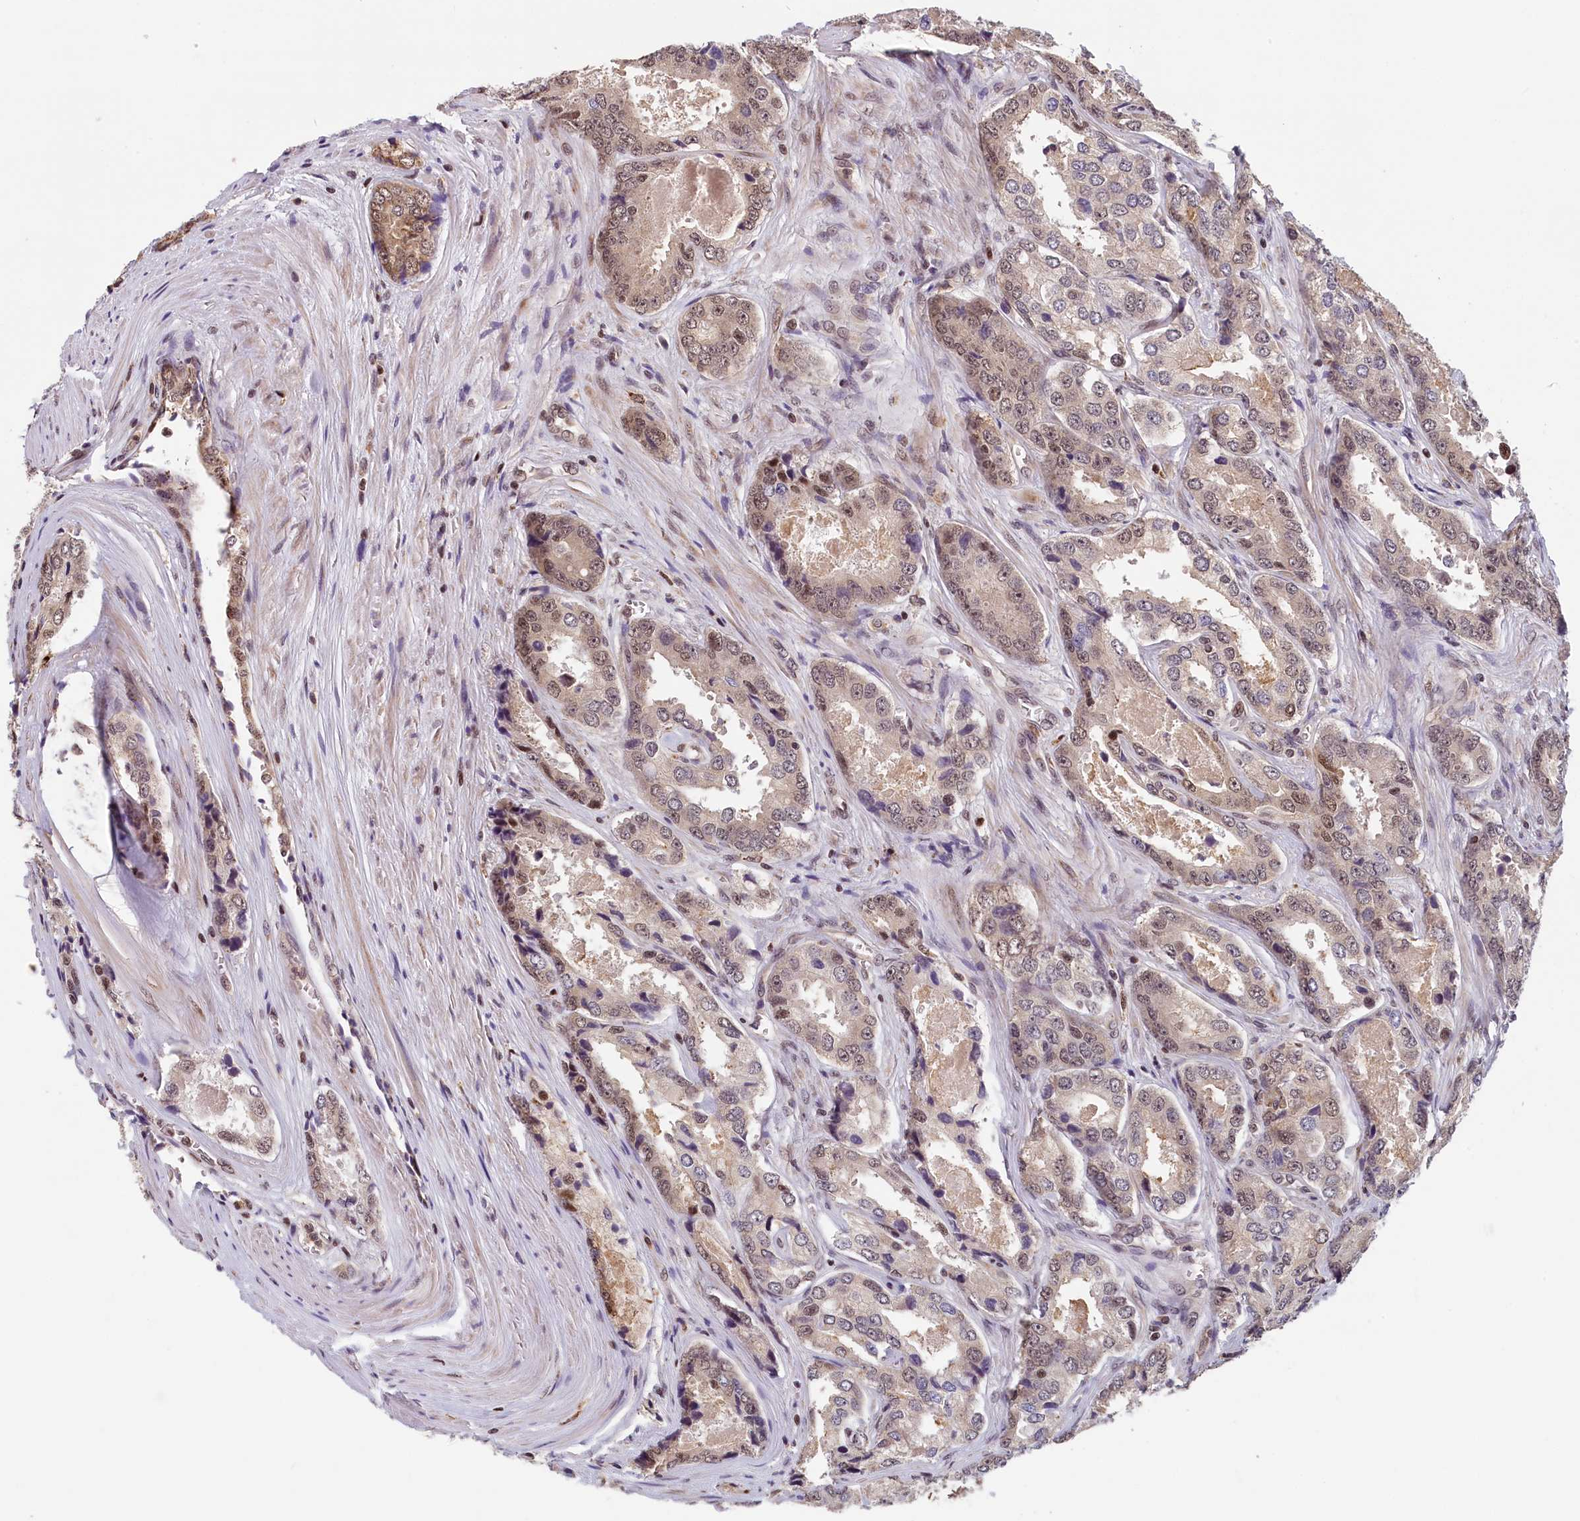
{"staining": {"intensity": "moderate", "quantity": ">75%", "location": "cytoplasmic/membranous,nuclear"}, "tissue": "prostate cancer", "cell_type": "Tumor cells", "image_type": "cancer", "snomed": [{"axis": "morphology", "description": "Adenocarcinoma, Low grade"}, {"axis": "topography", "description": "Prostate"}], "caption": "Immunohistochemical staining of prostate adenocarcinoma (low-grade) reveals medium levels of moderate cytoplasmic/membranous and nuclear protein expression in about >75% of tumor cells. Ihc stains the protein in brown and the nuclei are stained blue.", "gene": "KCNK6", "patient": {"sex": "male", "age": 68}}